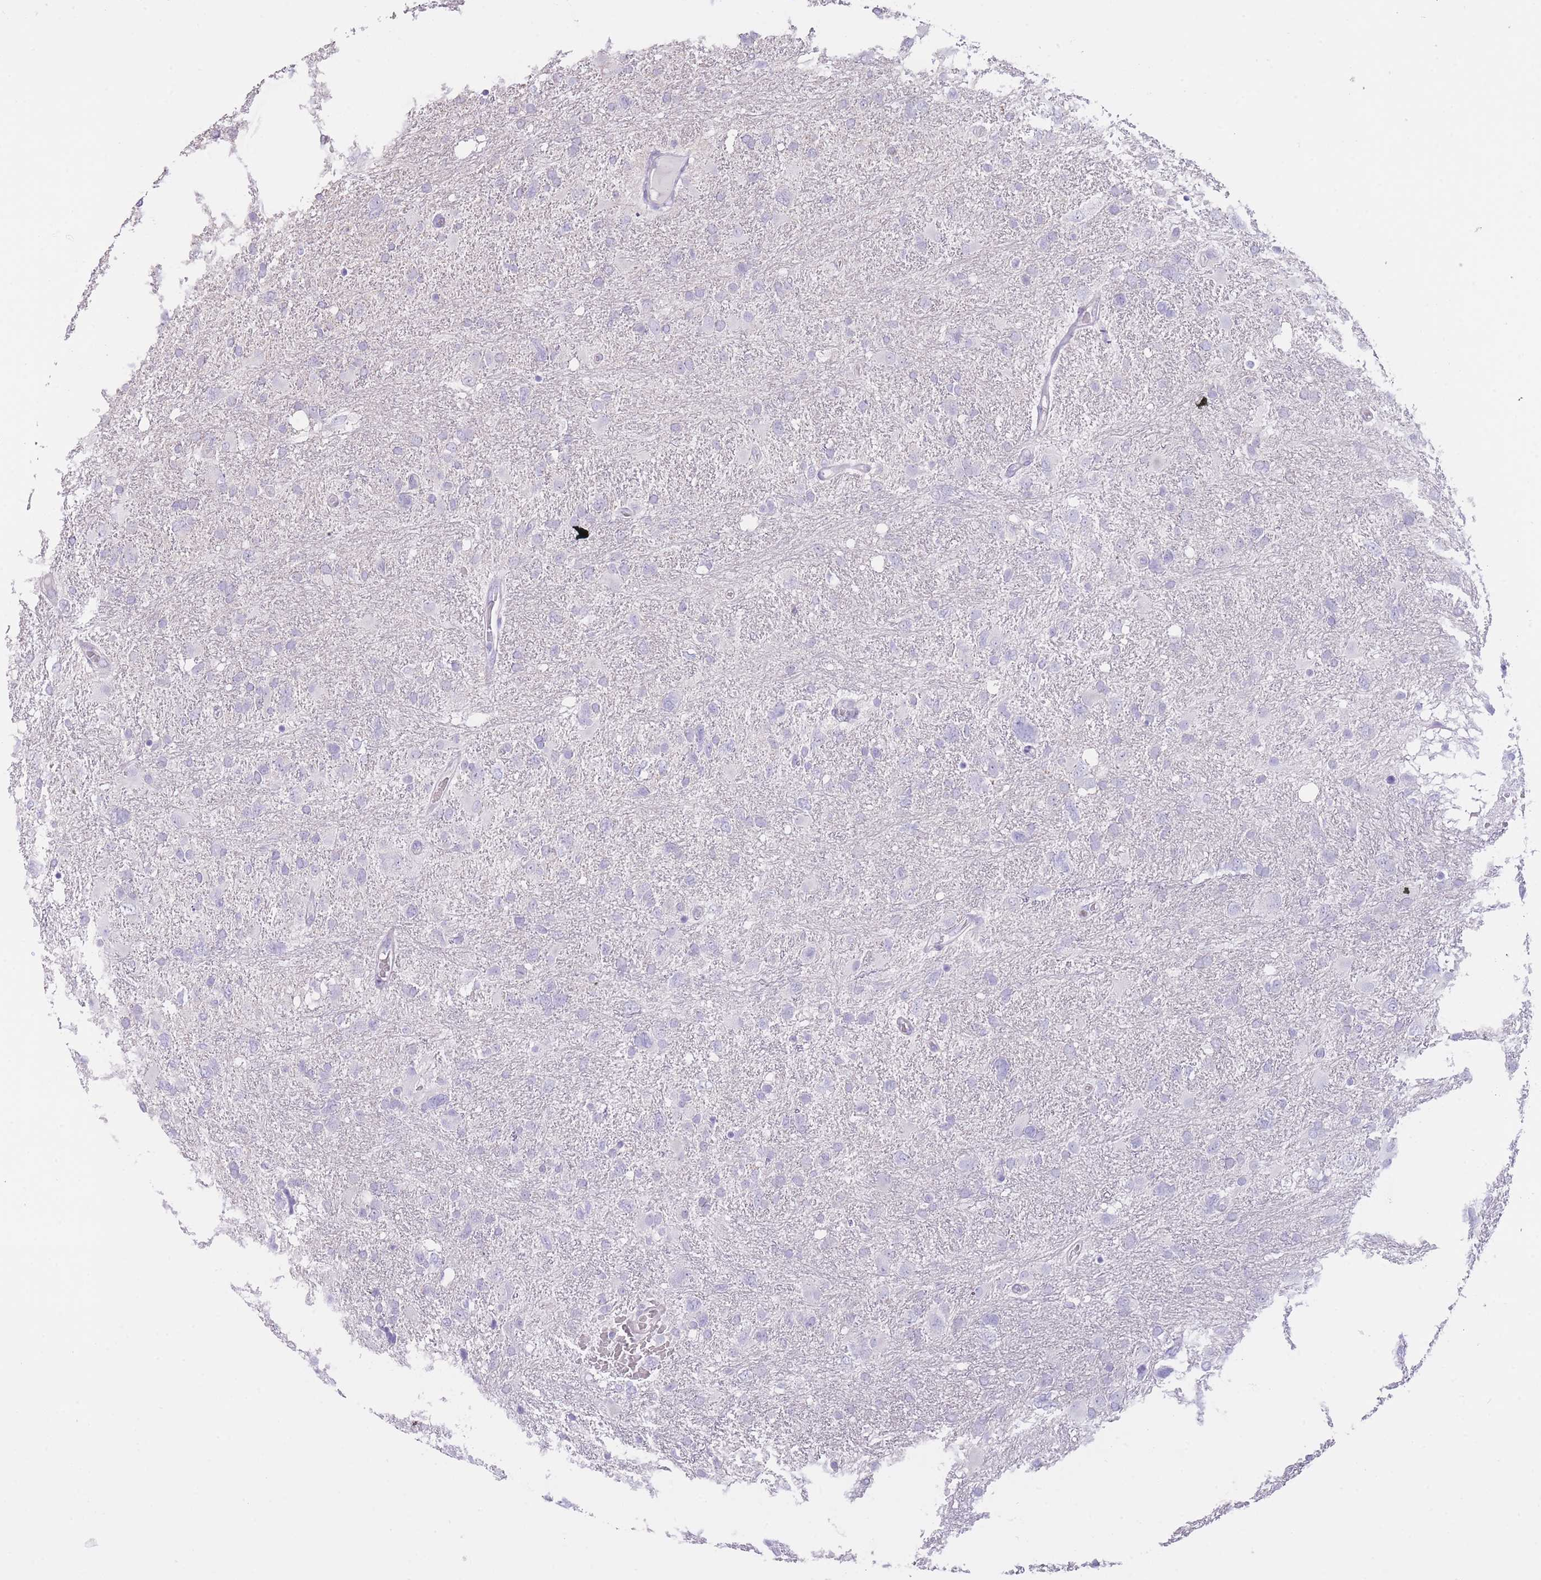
{"staining": {"intensity": "negative", "quantity": "none", "location": "none"}, "tissue": "glioma", "cell_type": "Tumor cells", "image_type": "cancer", "snomed": [{"axis": "morphology", "description": "Glioma, malignant, High grade"}, {"axis": "topography", "description": "Brain"}], "caption": "A photomicrograph of glioma stained for a protein shows no brown staining in tumor cells. (Immunohistochemistry, brightfield microscopy, high magnification).", "gene": "IMPG1", "patient": {"sex": "male", "age": 61}}